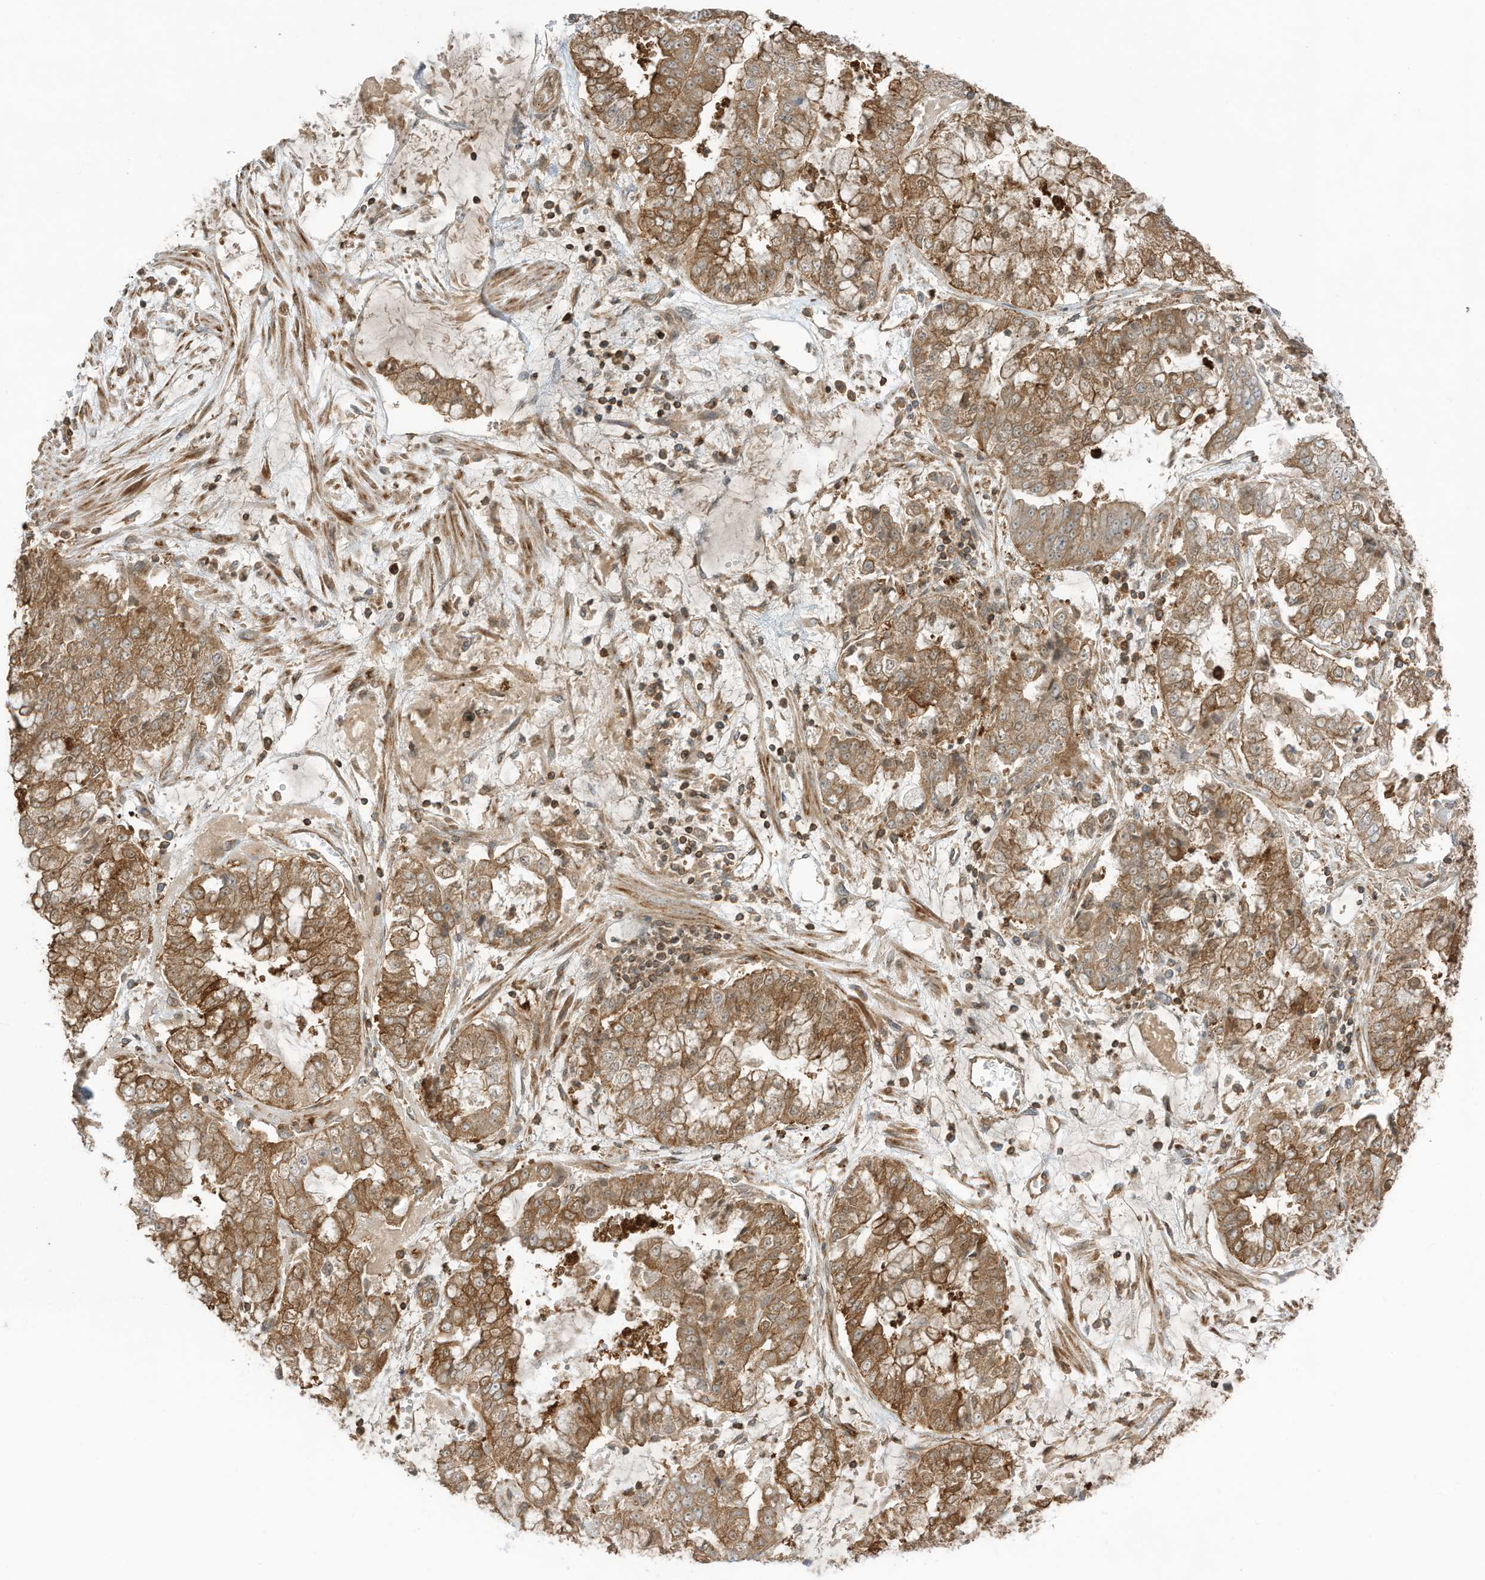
{"staining": {"intensity": "moderate", "quantity": ">75%", "location": "cytoplasmic/membranous"}, "tissue": "stomach cancer", "cell_type": "Tumor cells", "image_type": "cancer", "snomed": [{"axis": "morphology", "description": "Adenocarcinoma, NOS"}, {"axis": "topography", "description": "Stomach"}], "caption": "A brown stain shows moderate cytoplasmic/membranous expression of a protein in stomach adenocarcinoma tumor cells. Using DAB (brown) and hematoxylin (blue) stains, captured at high magnification using brightfield microscopy.", "gene": "SLC25A12", "patient": {"sex": "male", "age": 76}}